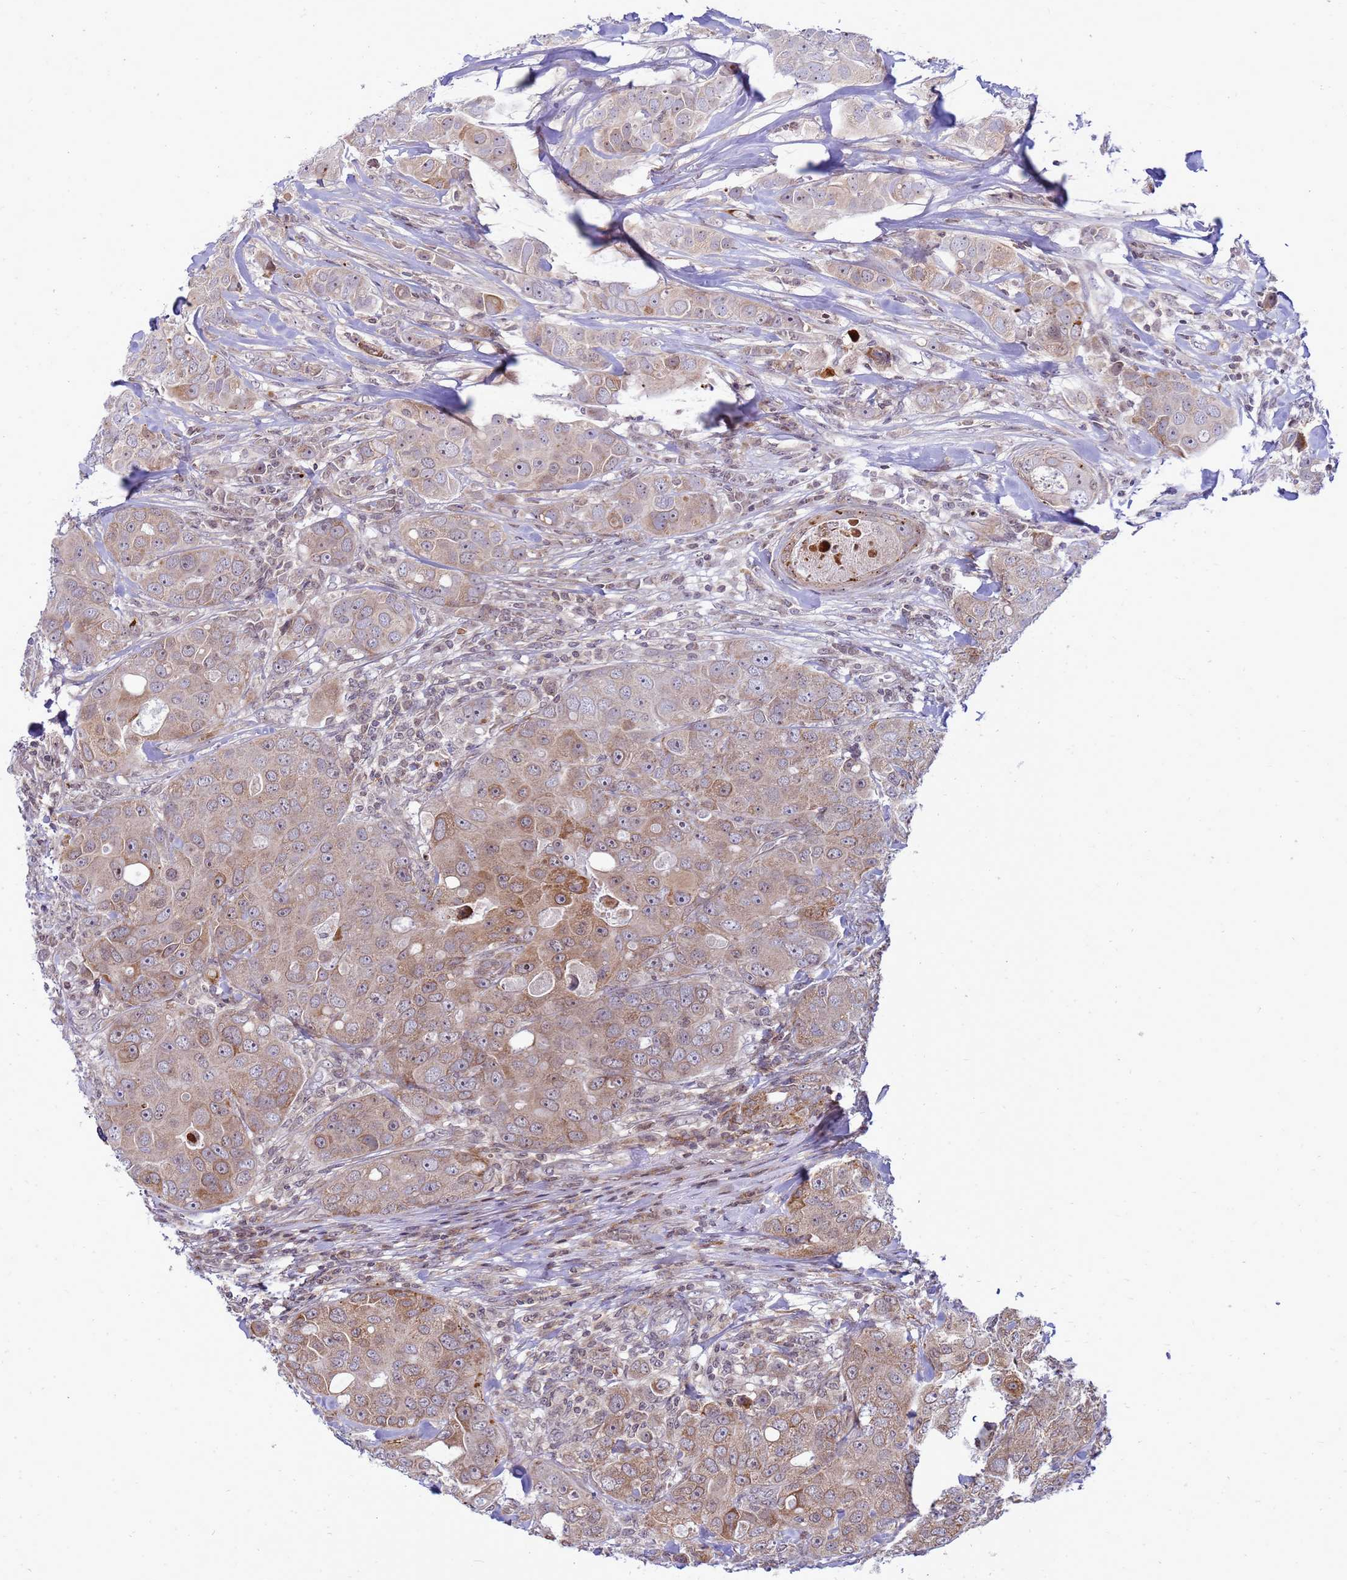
{"staining": {"intensity": "moderate", "quantity": ">75%", "location": "cytoplasmic/membranous"}, "tissue": "breast cancer", "cell_type": "Tumor cells", "image_type": "cancer", "snomed": [{"axis": "morphology", "description": "Duct carcinoma"}, {"axis": "topography", "description": "Breast"}], "caption": "A high-resolution micrograph shows IHC staining of breast cancer (infiltrating ductal carcinoma), which displays moderate cytoplasmic/membranous staining in about >75% of tumor cells. (brown staining indicates protein expression, while blue staining denotes nuclei).", "gene": "C12orf43", "patient": {"sex": "female", "age": 43}}